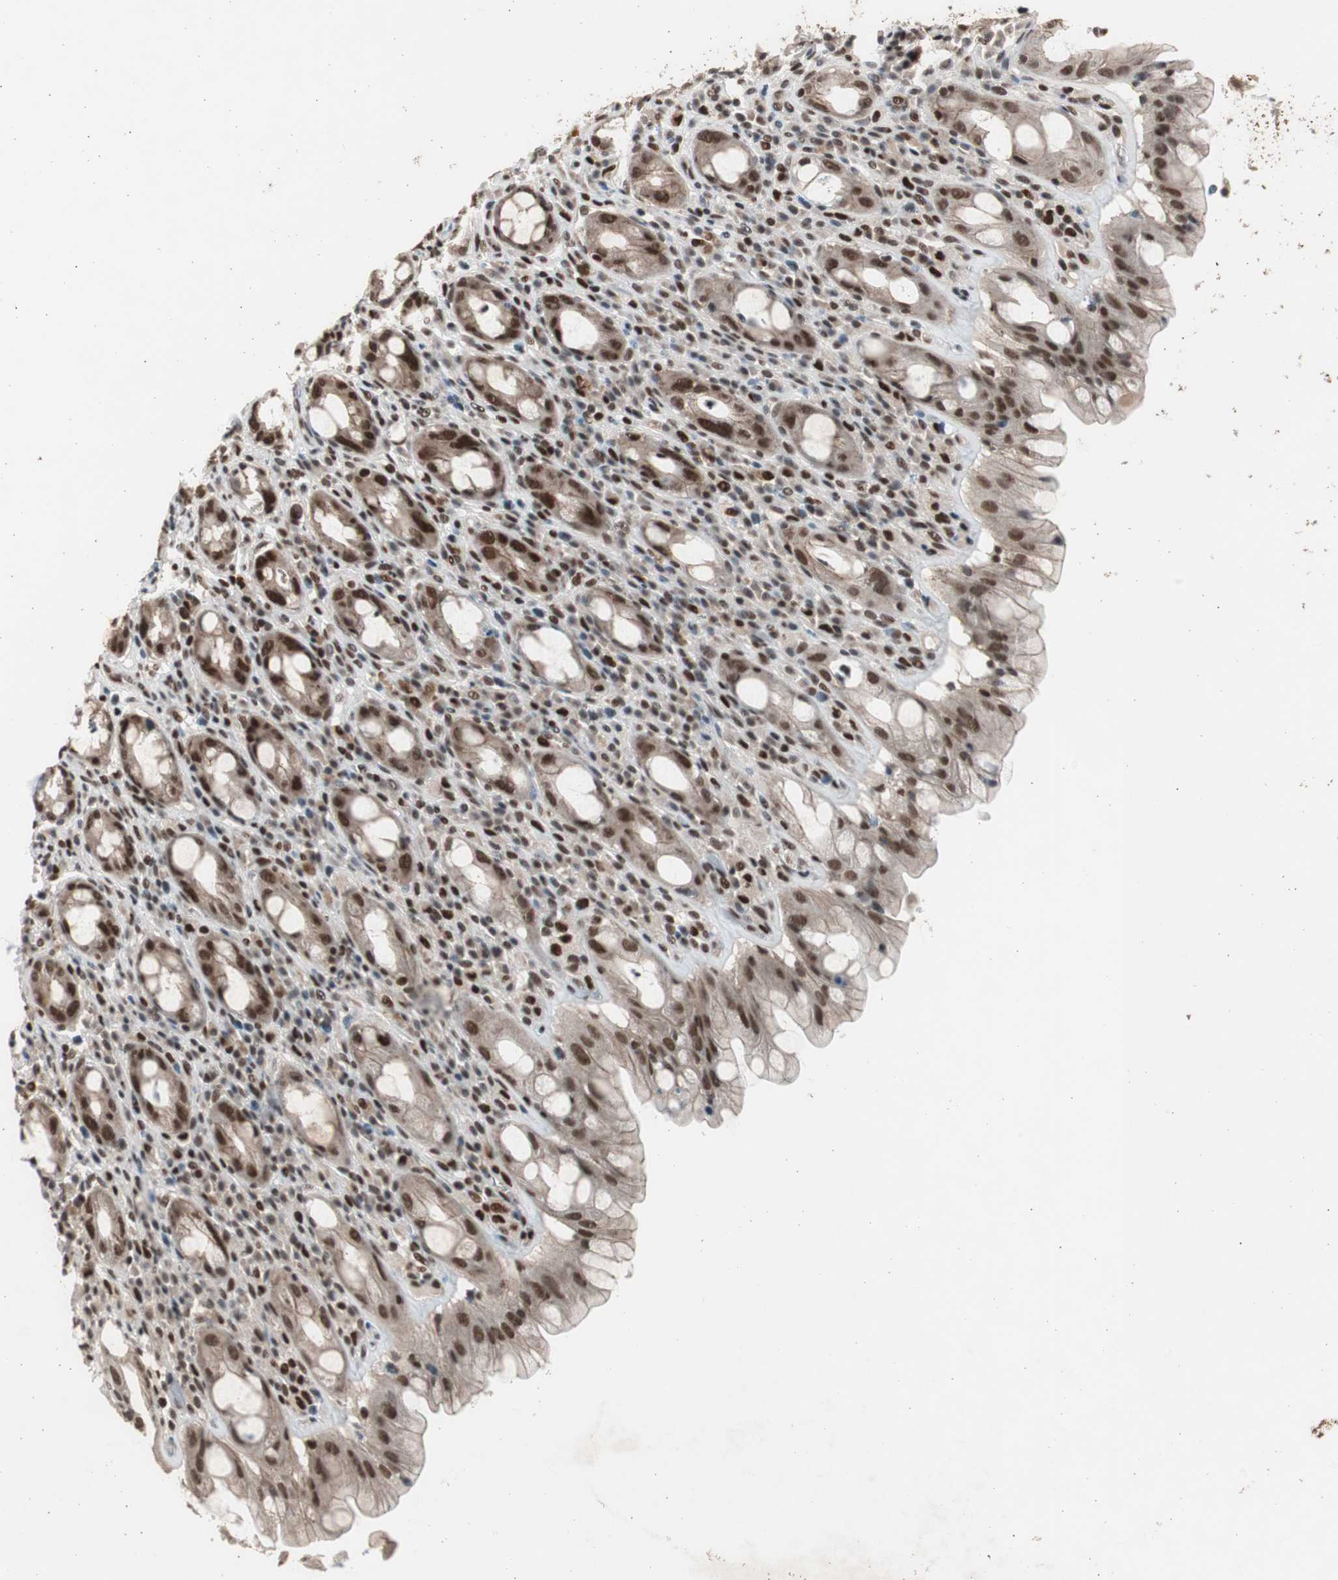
{"staining": {"intensity": "moderate", "quantity": ">75%", "location": "nuclear"}, "tissue": "rectum", "cell_type": "Glandular cells", "image_type": "normal", "snomed": [{"axis": "morphology", "description": "Normal tissue, NOS"}, {"axis": "topography", "description": "Rectum"}], "caption": "IHC image of benign rectum stained for a protein (brown), which reveals medium levels of moderate nuclear staining in approximately >75% of glandular cells.", "gene": "RPA1", "patient": {"sex": "male", "age": 44}}